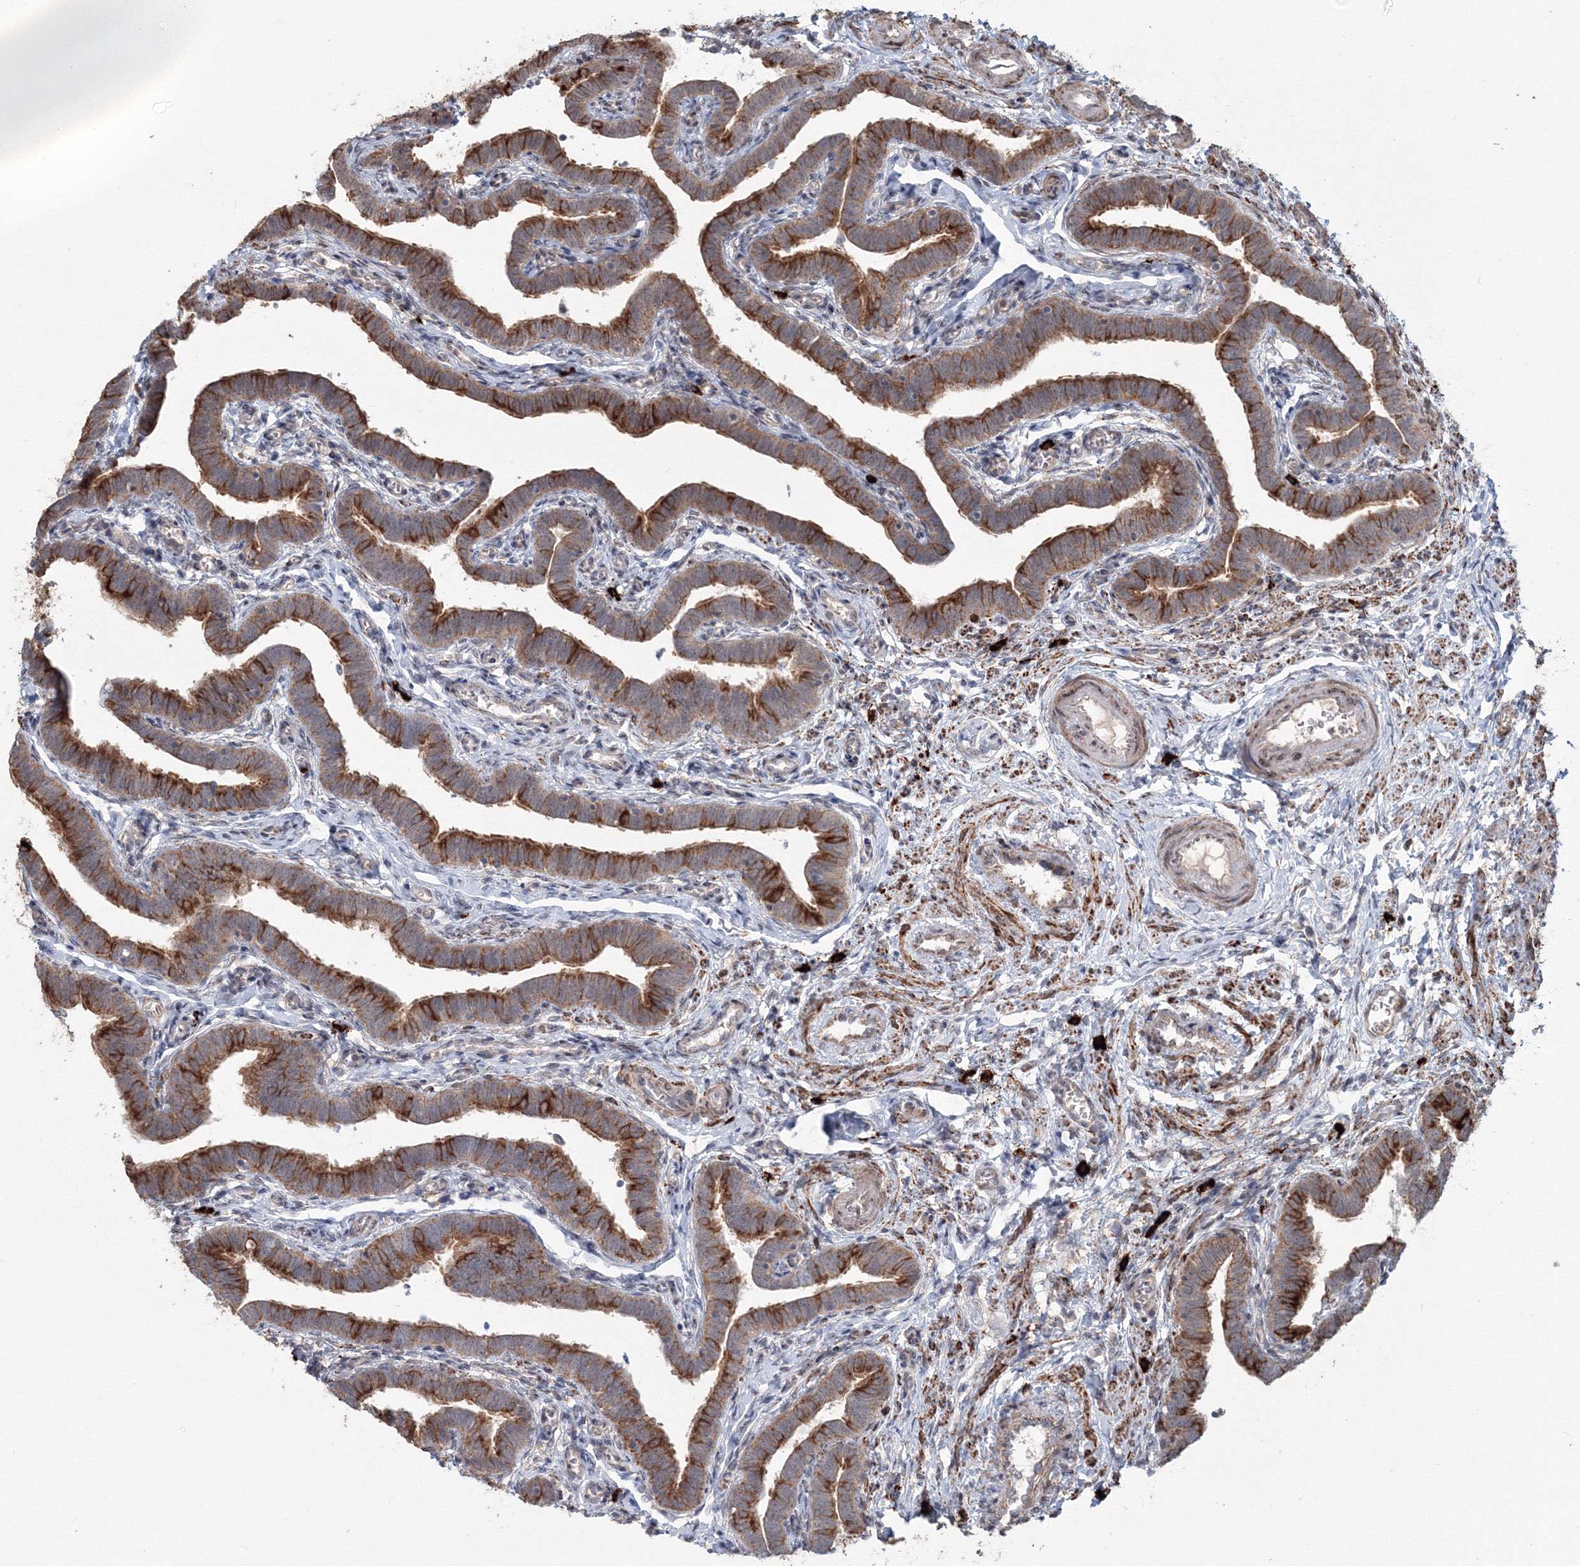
{"staining": {"intensity": "strong", "quantity": ">75%", "location": "cytoplasmic/membranous,nuclear"}, "tissue": "fallopian tube", "cell_type": "Glandular cells", "image_type": "normal", "snomed": [{"axis": "morphology", "description": "Normal tissue, NOS"}, {"axis": "topography", "description": "Fallopian tube"}], "caption": "Protein expression analysis of unremarkable fallopian tube exhibits strong cytoplasmic/membranous,nuclear expression in about >75% of glandular cells.", "gene": "SH3PXD2A", "patient": {"sex": "female", "age": 36}}